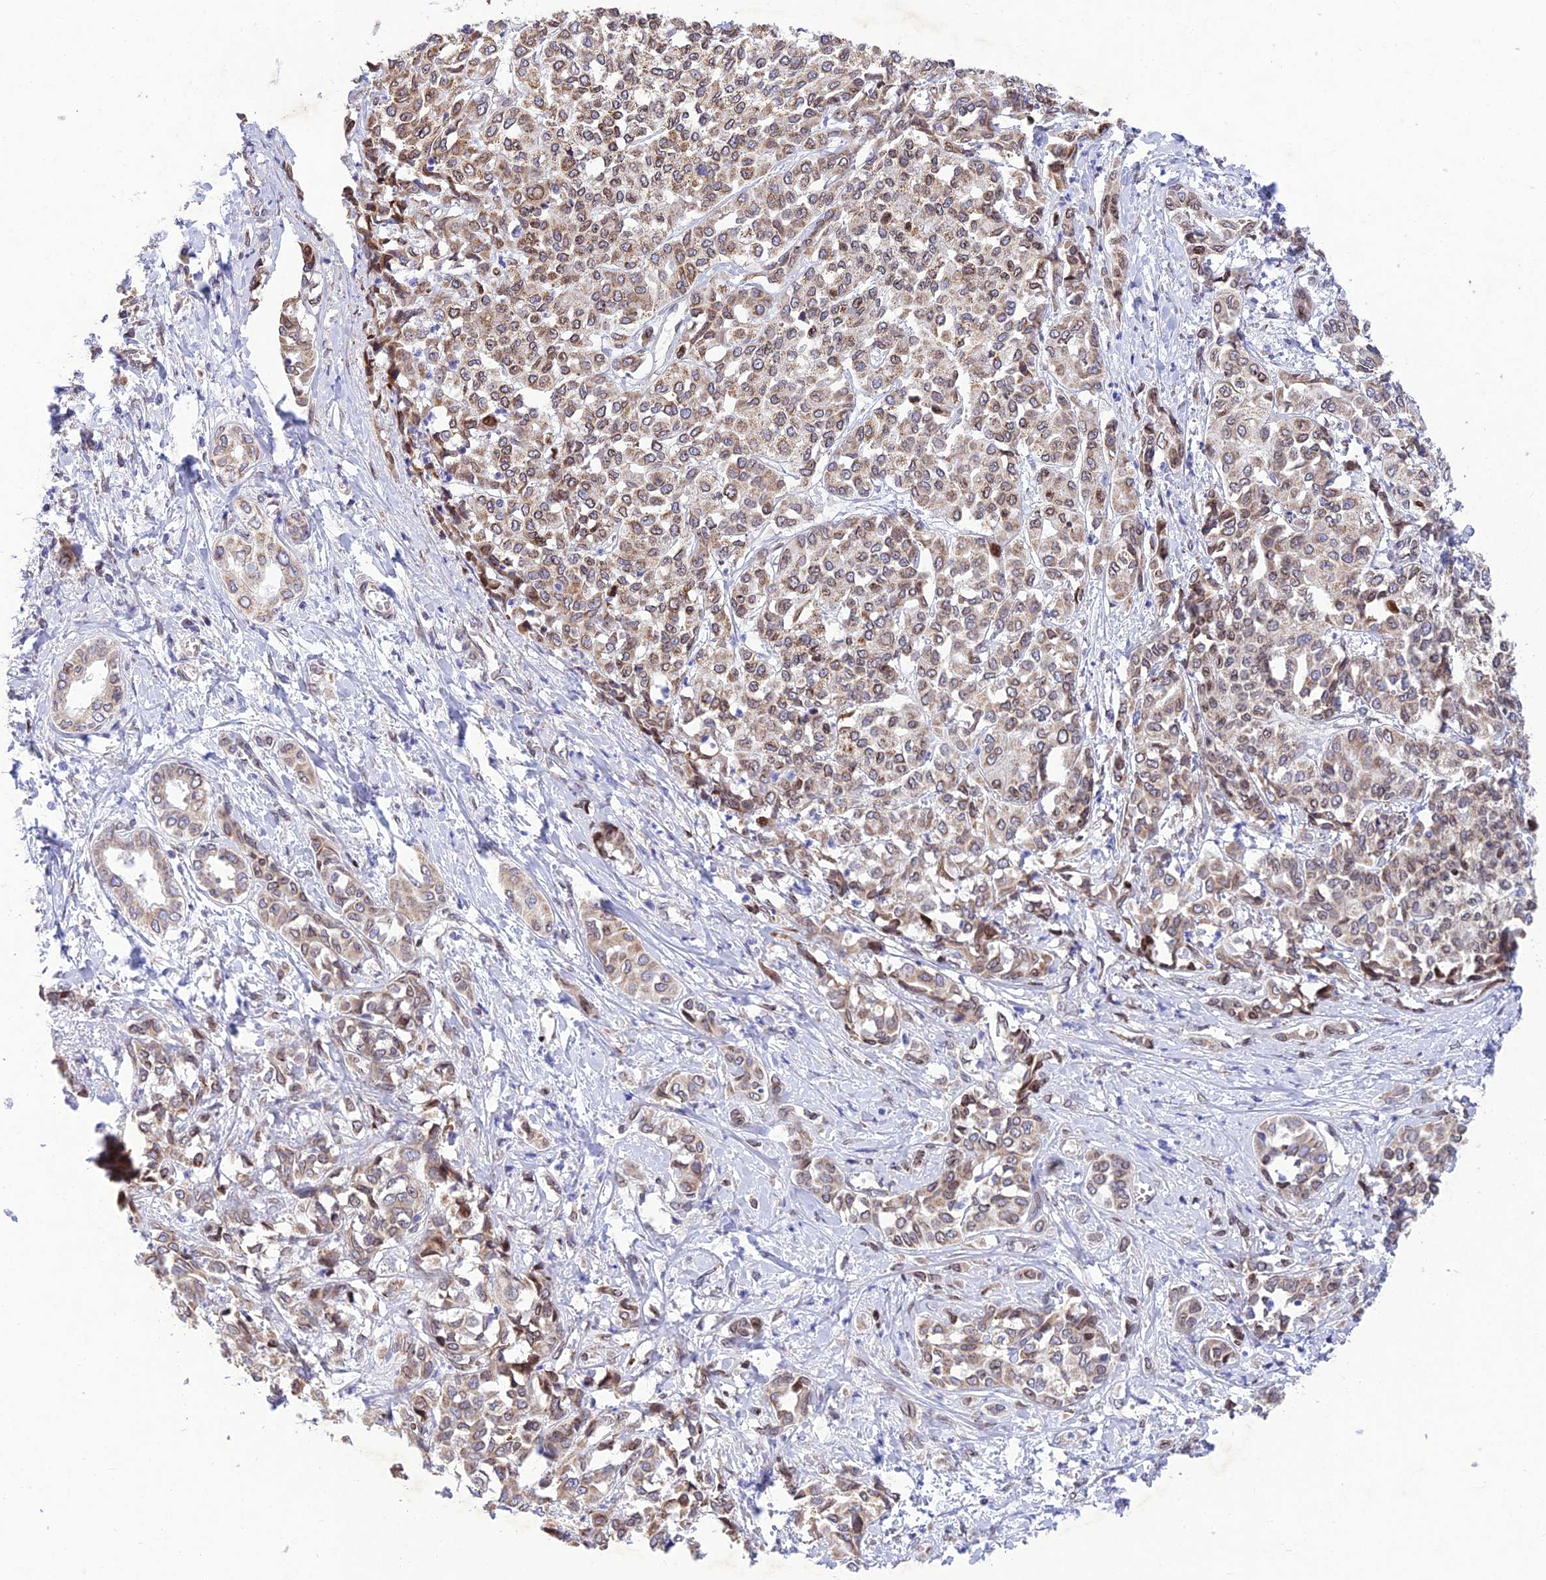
{"staining": {"intensity": "moderate", "quantity": ">75%", "location": "nuclear"}, "tissue": "liver cancer", "cell_type": "Tumor cells", "image_type": "cancer", "snomed": [{"axis": "morphology", "description": "Cholangiocarcinoma"}, {"axis": "topography", "description": "Liver"}], "caption": "IHC of liver cancer displays medium levels of moderate nuclear expression in about >75% of tumor cells. (DAB IHC with brightfield microscopy, high magnification).", "gene": "MGAT2", "patient": {"sex": "female", "age": 77}}